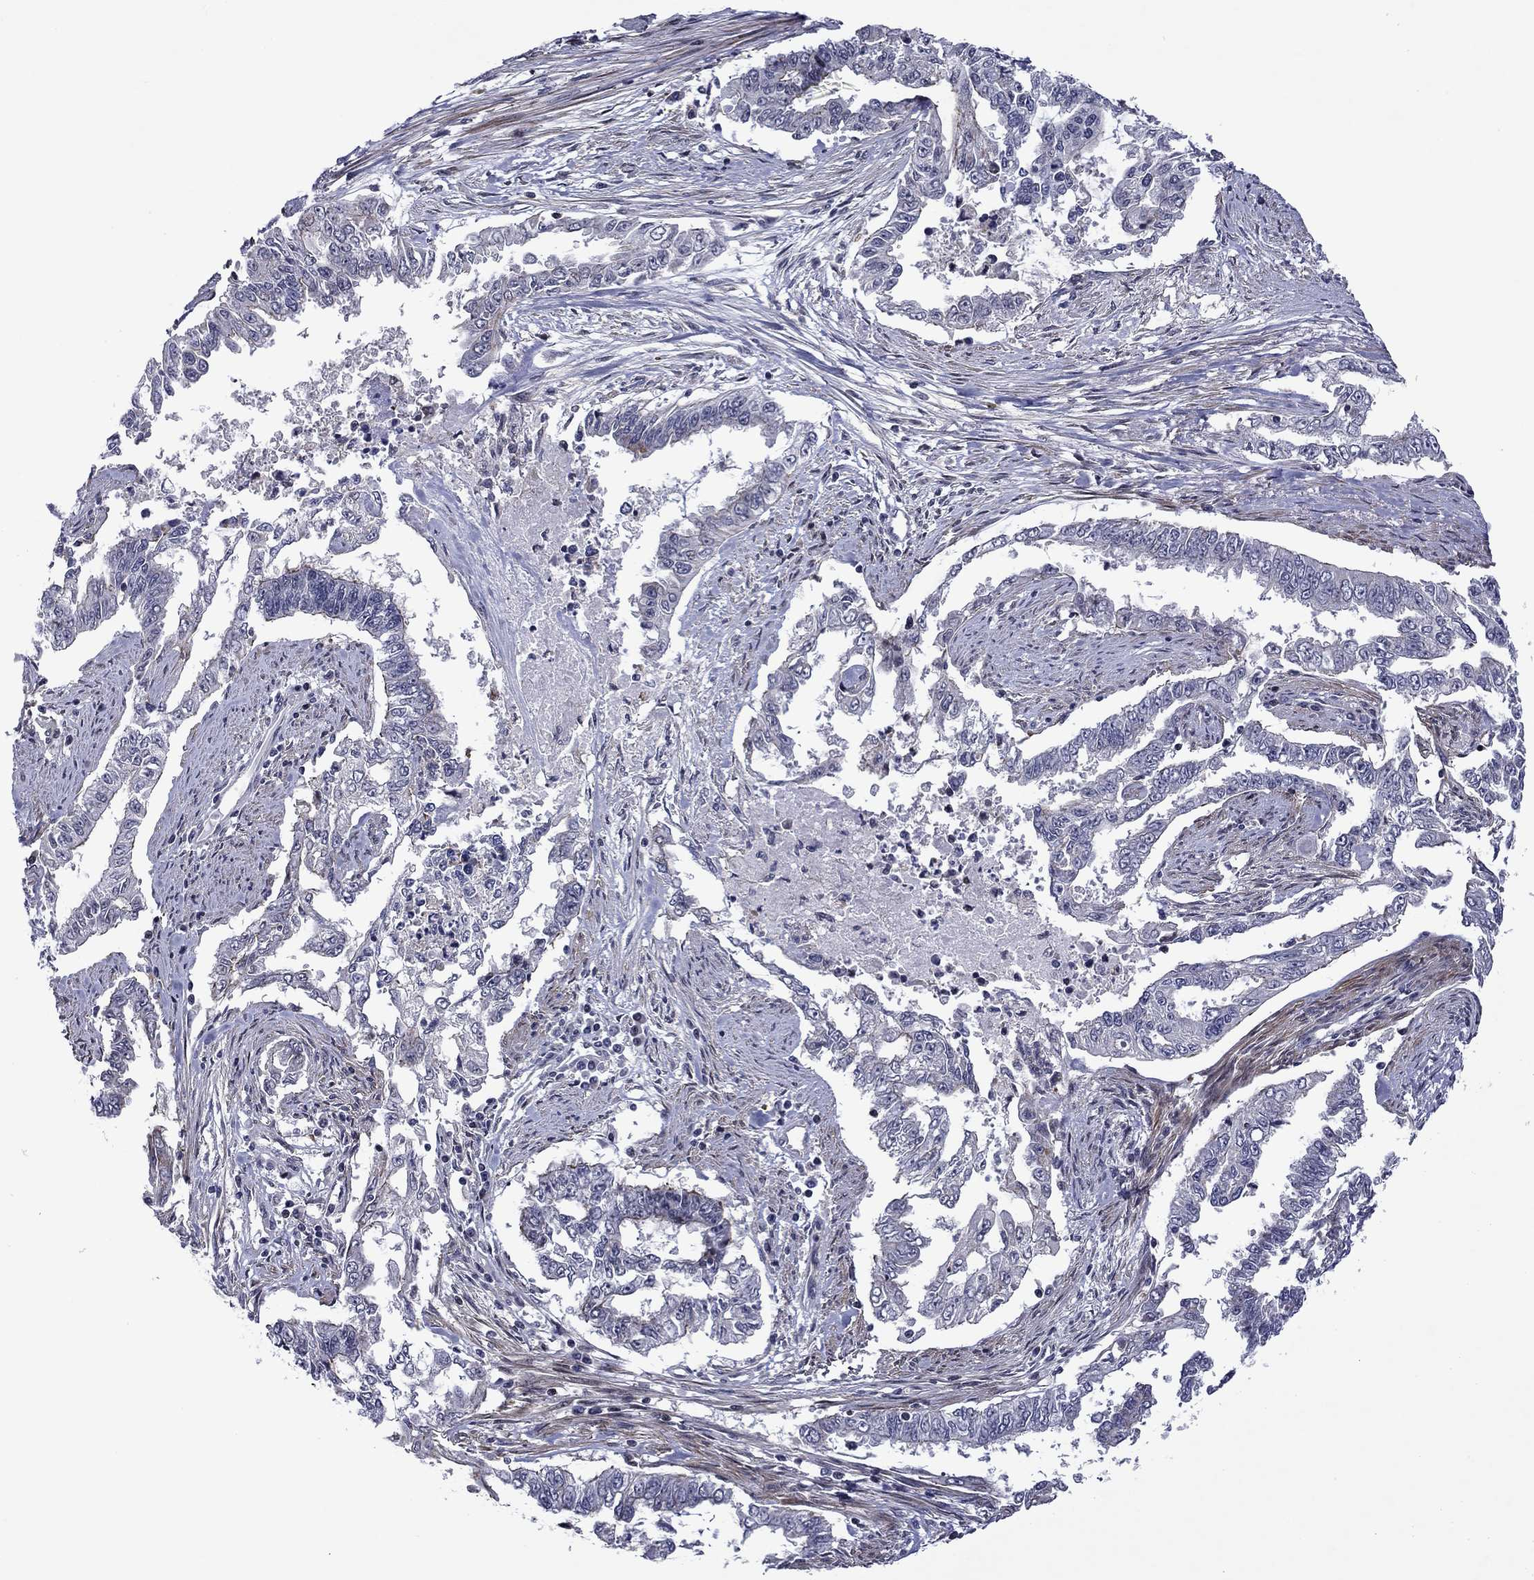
{"staining": {"intensity": "negative", "quantity": "none", "location": "none"}, "tissue": "endometrial cancer", "cell_type": "Tumor cells", "image_type": "cancer", "snomed": [{"axis": "morphology", "description": "Adenocarcinoma, NOS"}, {"axis": "topography", "description": "Uterus"}], "caption": "Immunohistochemical staining of human endometrial adenocarcinoma demonstrates no significant positivity in tumor cells. Nuclei are stained in blue.", "gene": "B3GAT1", "patient": {"sex": "female", "age": 59}}